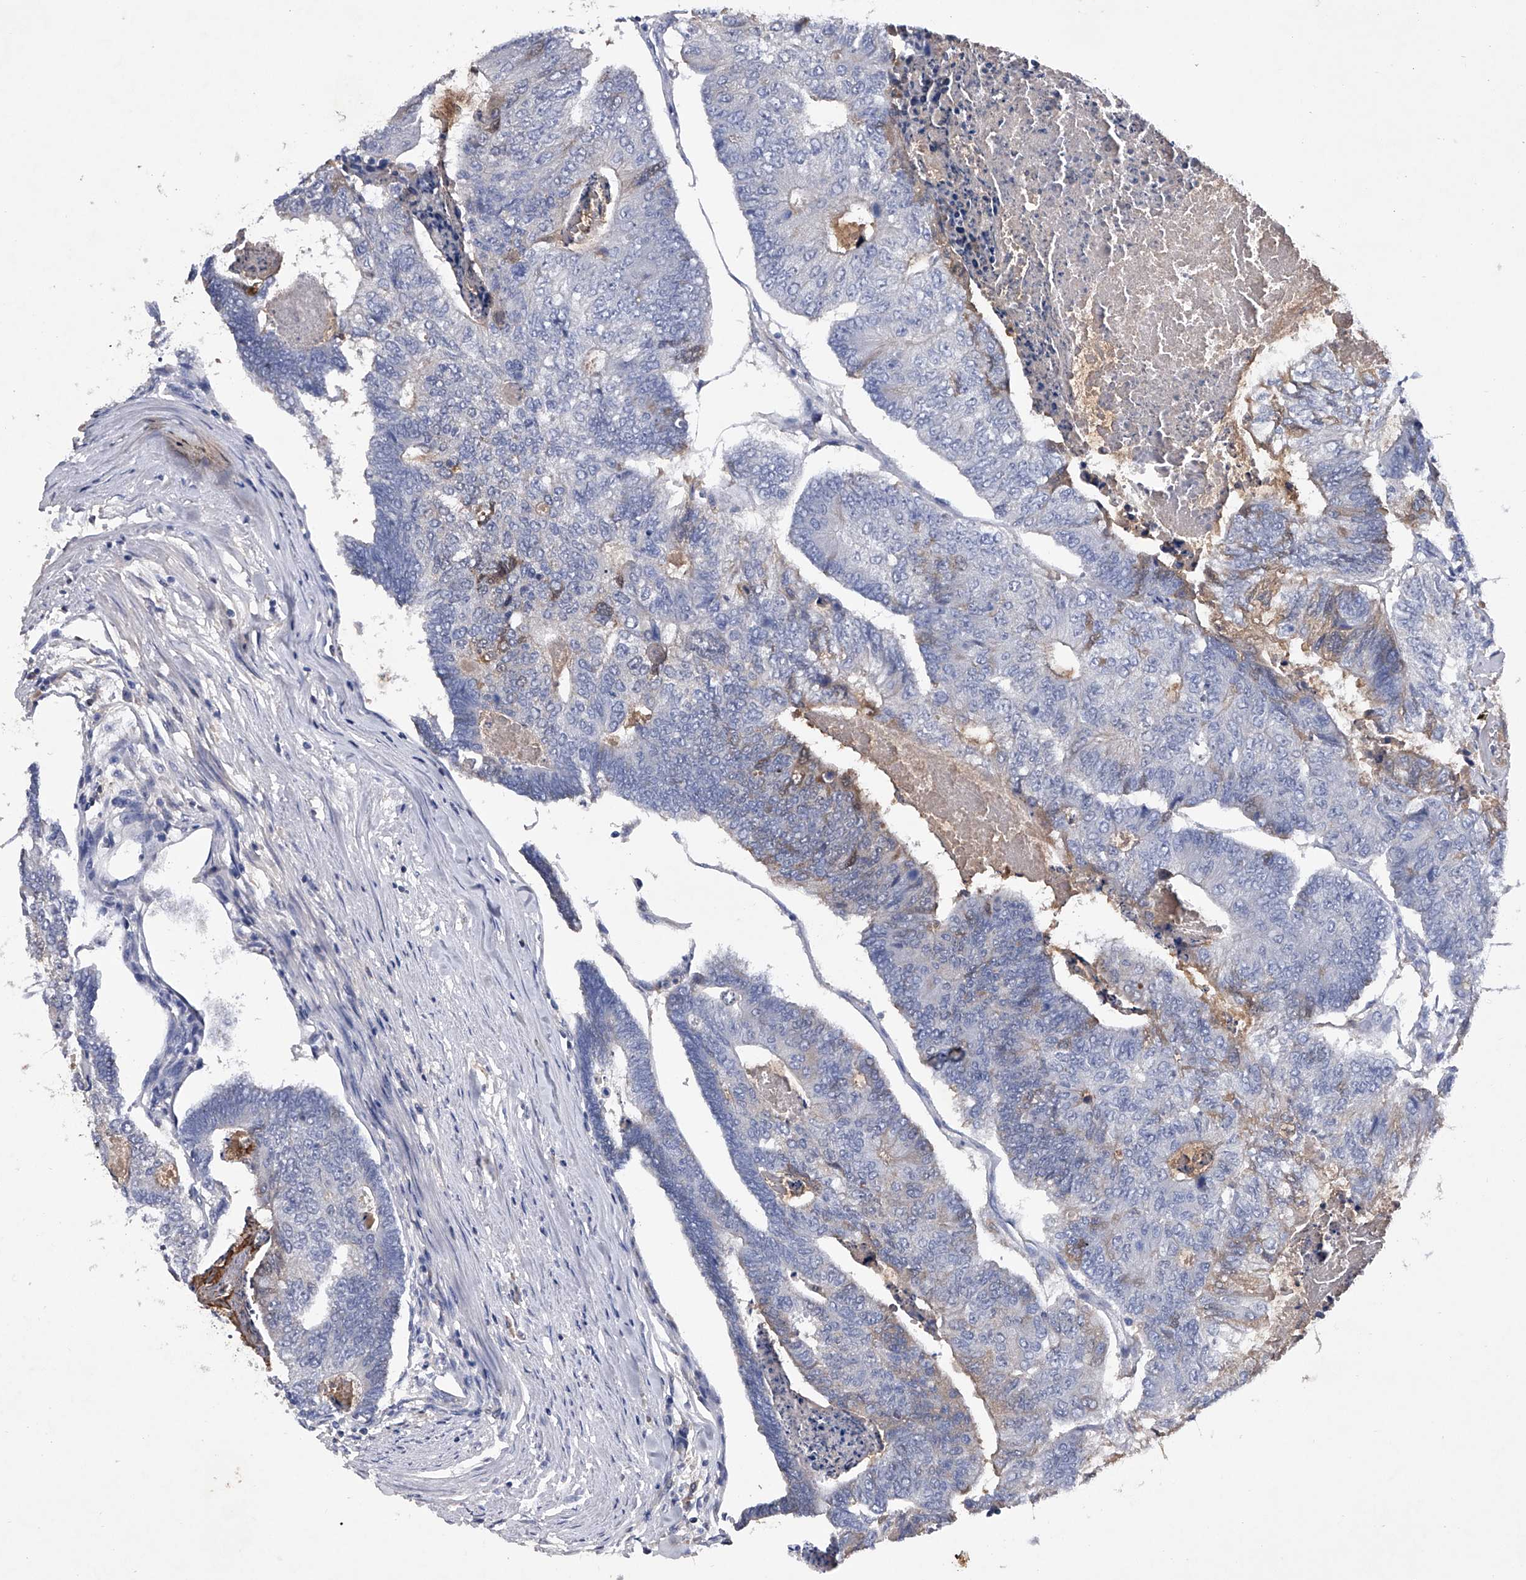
{"staining": {"intensity": "negative", "quantity": "none", "location": "none"}, "tissue": "colorectal cancer", "cell_type": "Tumor cells", "image_type": "cancer", "snomed": [{"axis": "morphology", "description": "Adenocarcinoma, NOS"}, {"axis": "topography", "description": "Colon"}], "caption": "Immunohistochemistry (IHC) micrograph of colorectal cancer (adenocarcinoma) stained for a protein (brown), which displays no expression in tumor cells.", "gene": "ASNS", "patient": {"sex": "female", "age": 67}}